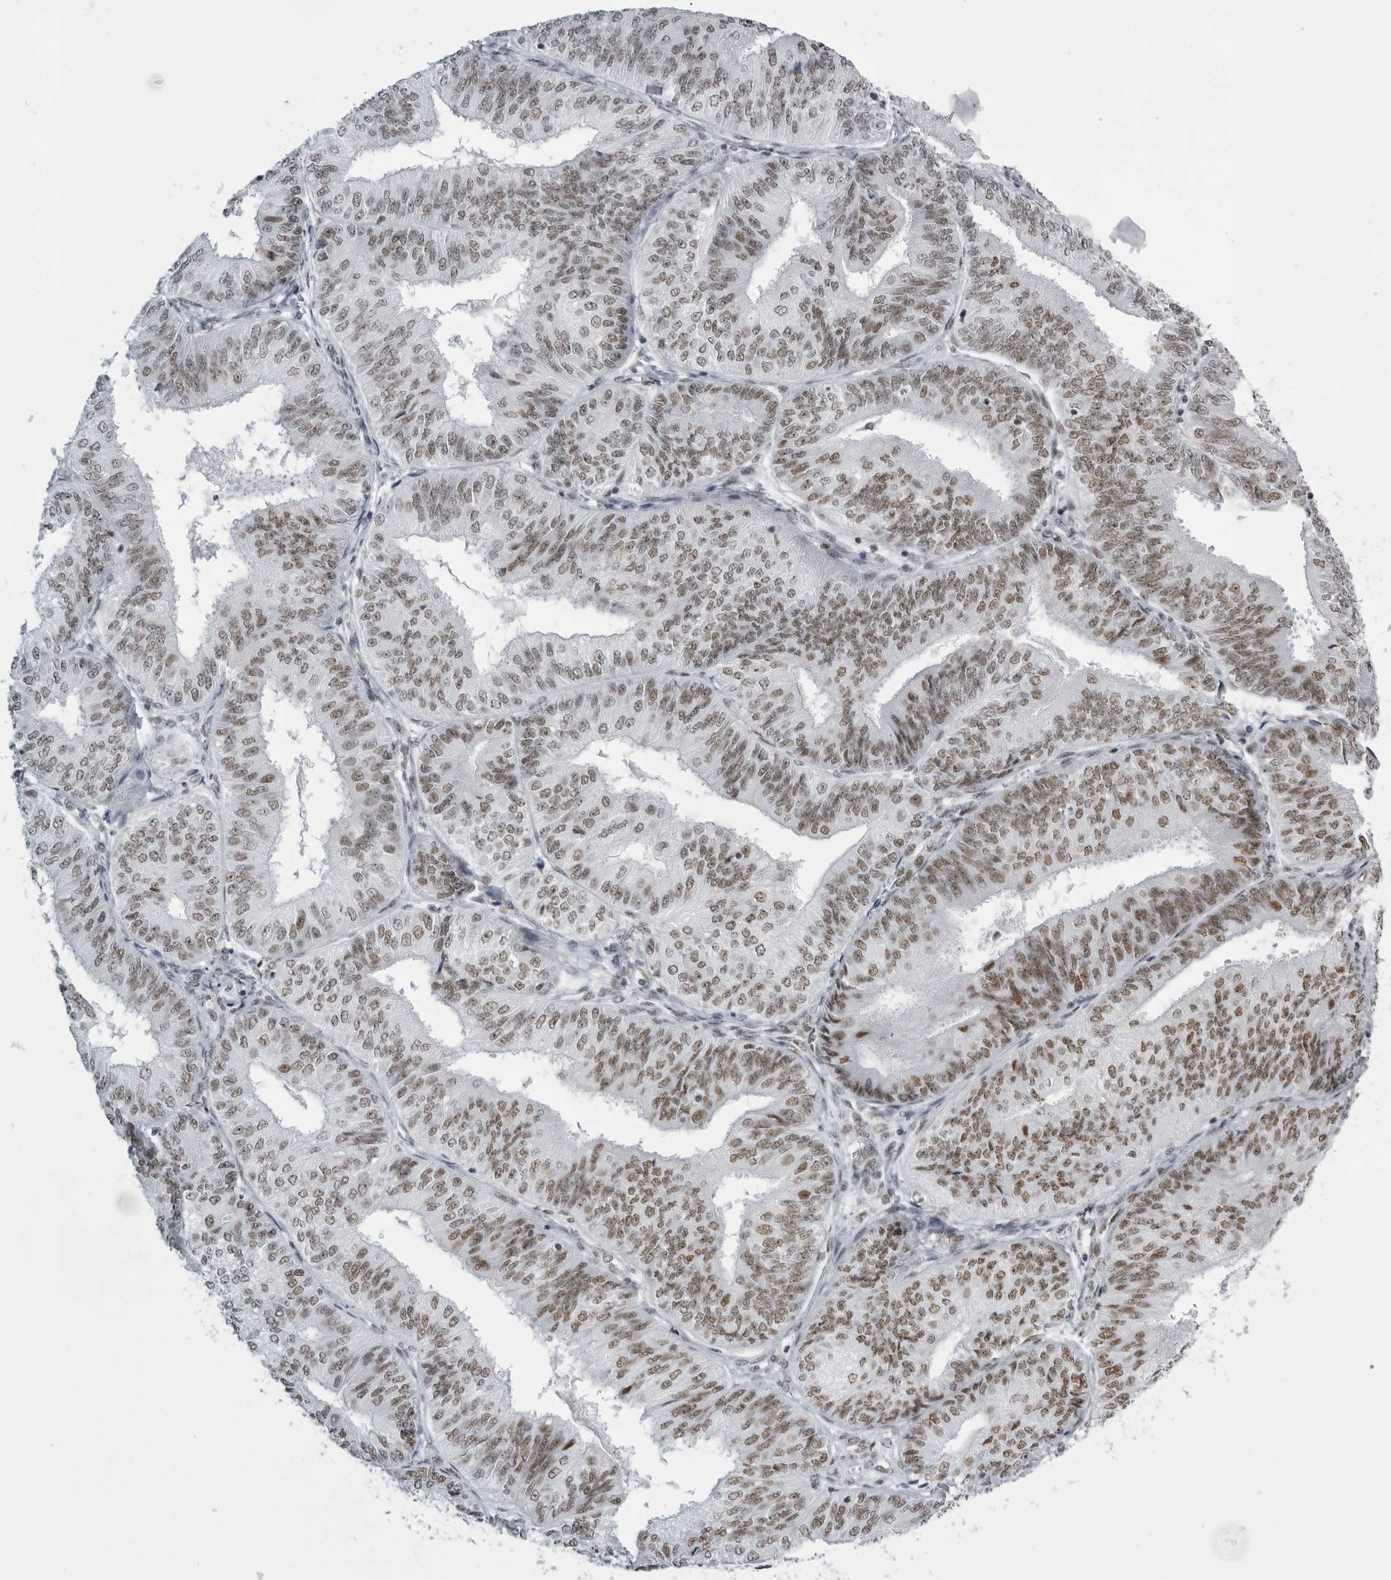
{"staining": {"intensity": "moderate", "quantity": ">75%", "location": "nuclear"}, "tissue": "endometrial cancer", "cell_type": "Tumor cells", "image_type": "cancer", "snomed": [{"axis": "morphology", "description": "Adenocarcinoma, NOS"}, {"axis": "topography", "description": "Endometrium"}], "caption": "IHC of human endometrial adenocarcinoma displays medium levels of moderate nuclear staining in approximately >75% of tumor cells.", "gene": "DHX9", "patient": {"sex": "female", "age": 58}}